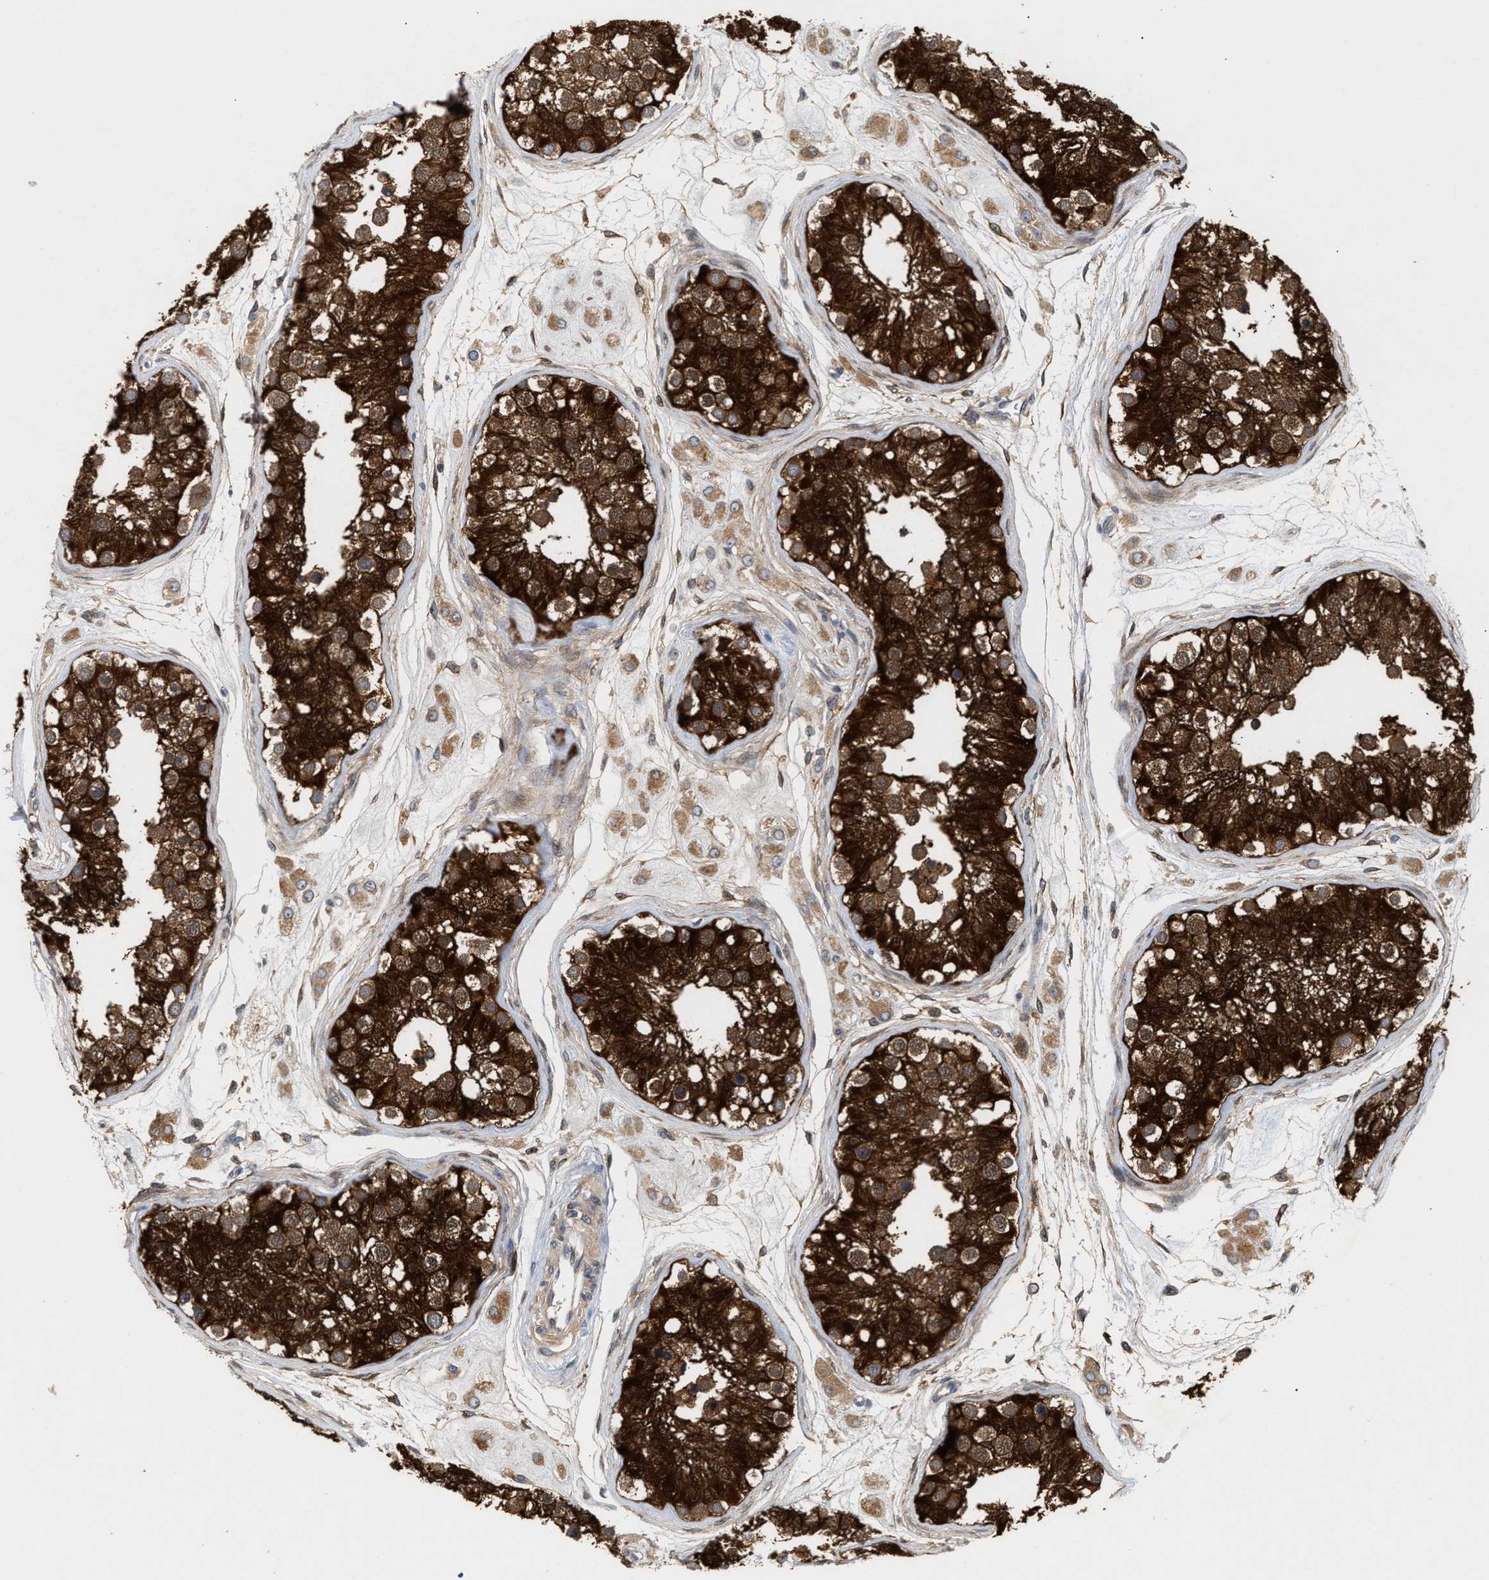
{"staining": {"intensity": "strong", "quantity": ">75%", "location": "cytoplasmic/membranous"}, "tissue": "testis", "cell_type": "Cells in seminiferous ducts", "image_type": "normal", "snomed": [{"axis": "morphology", "description": "Normal tissue, NOS"}, {"axis": "morphology", "description": "Adenocarcinoma, metastatic, NOS"}, {"axis": "topography", "description": "Testis"}], "caption": "IHC micrograph of normal testis: human testis stained using immunohistochemistry (IHC) reveals high levels of strong protein expression localized specifically in the cytoplasmic/membranous of cells in seminiferous ducts, appearing as a cytoplasmic/membranous brown color.", "gene": "PLCD1", "patient": {"sex": "male", "age": 26}}